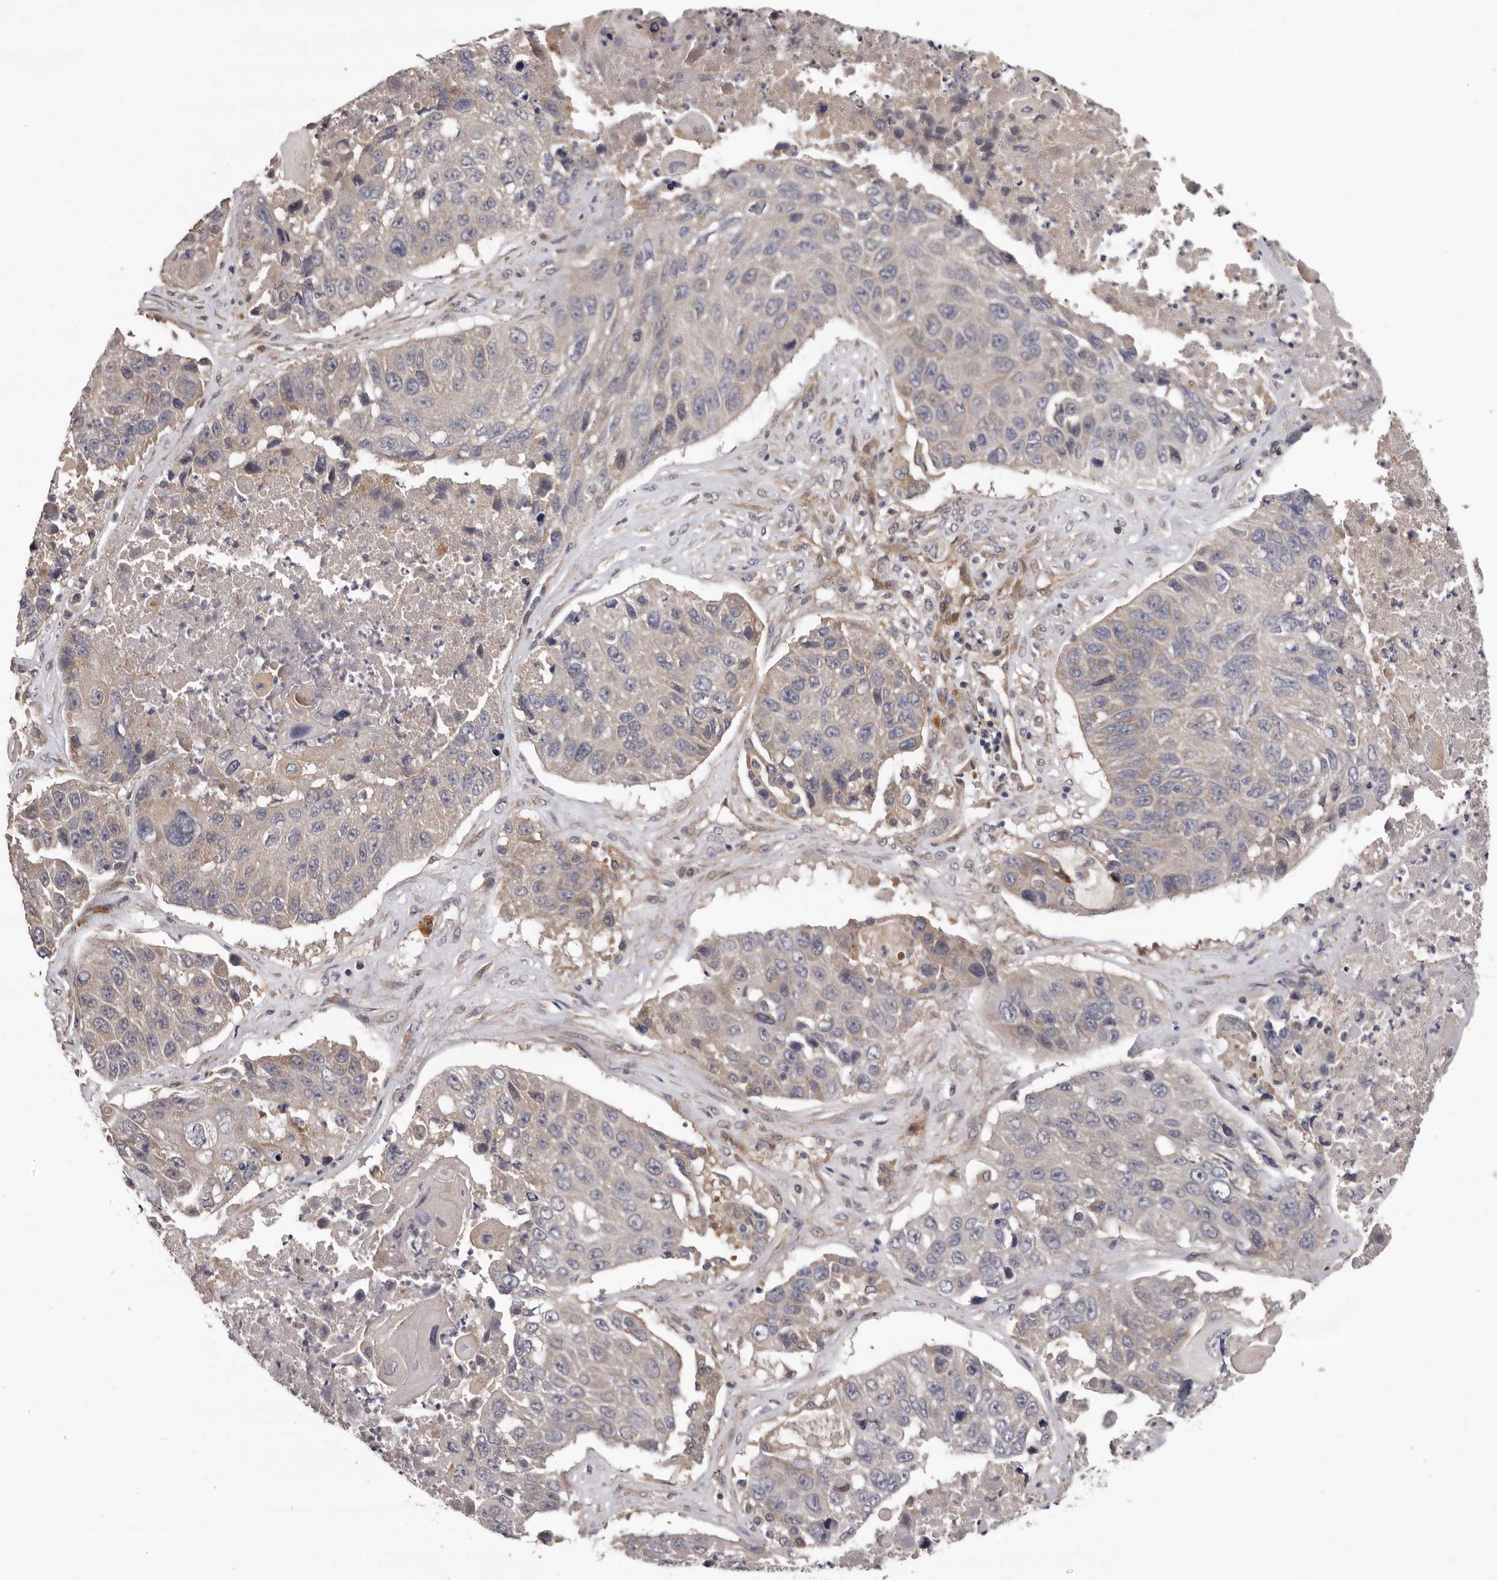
{"staining": {"intensity": "weak", "quantity": "<25%", "location": "cytoplasmic/membranous"}, "tissue": "lung cancer", "cell_type": "Tumor cells", "image_type": "cancer", "snomed": [{"axis": "morphology", "description": "Squamous cell carcinoma, NOS"}, {"axis": "topography", "description": "Lung"}], "caption": "Immunohistochemical staining of lung cancer (squamous cell carcinoma) reveals no significant positivity in tumor cells.", "gene": "PRKD1", "patient": {"sex": "male", "age": 61}}